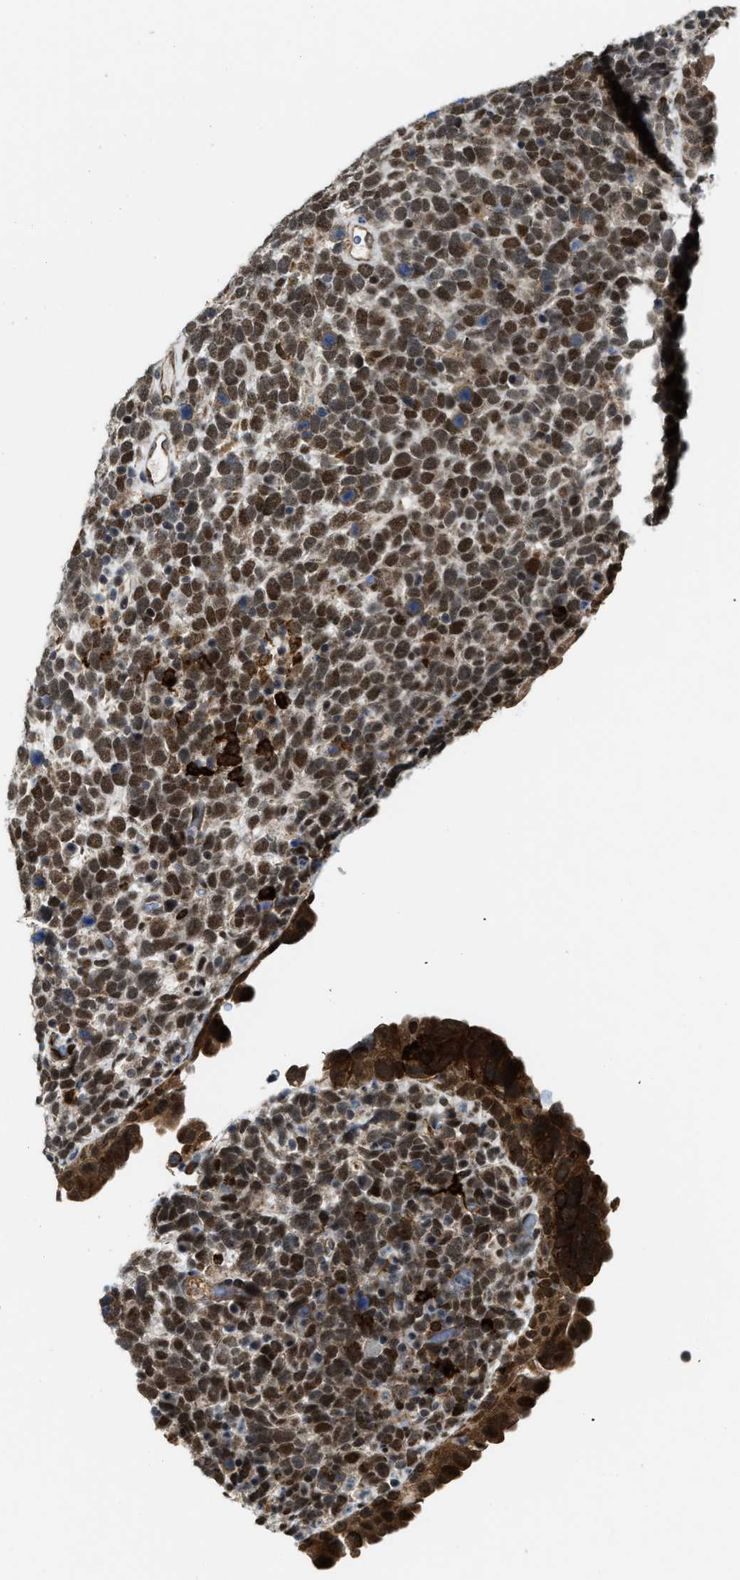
{"staining": {"intensity": "strong", "quantity": ">75%", "location": "nuclear"}, "tissue": "urothelial cancer", "cell_type": "Tumor cells", "image_type": "cancer", "snomed": [{"axis": "morphology", "description": "Urothelial carcinoma, High grade"}, {"axis": "topography", "description": "Urinary bladder"}], "caption": "High-grade urothelial carcinoma stained with immunohistochemistry (IHC) reveals strong nuclear positivity in approximately >75% of tumor cells.", "gene": "ZNF250", "patient": {"sex": "female", "age": 82}}